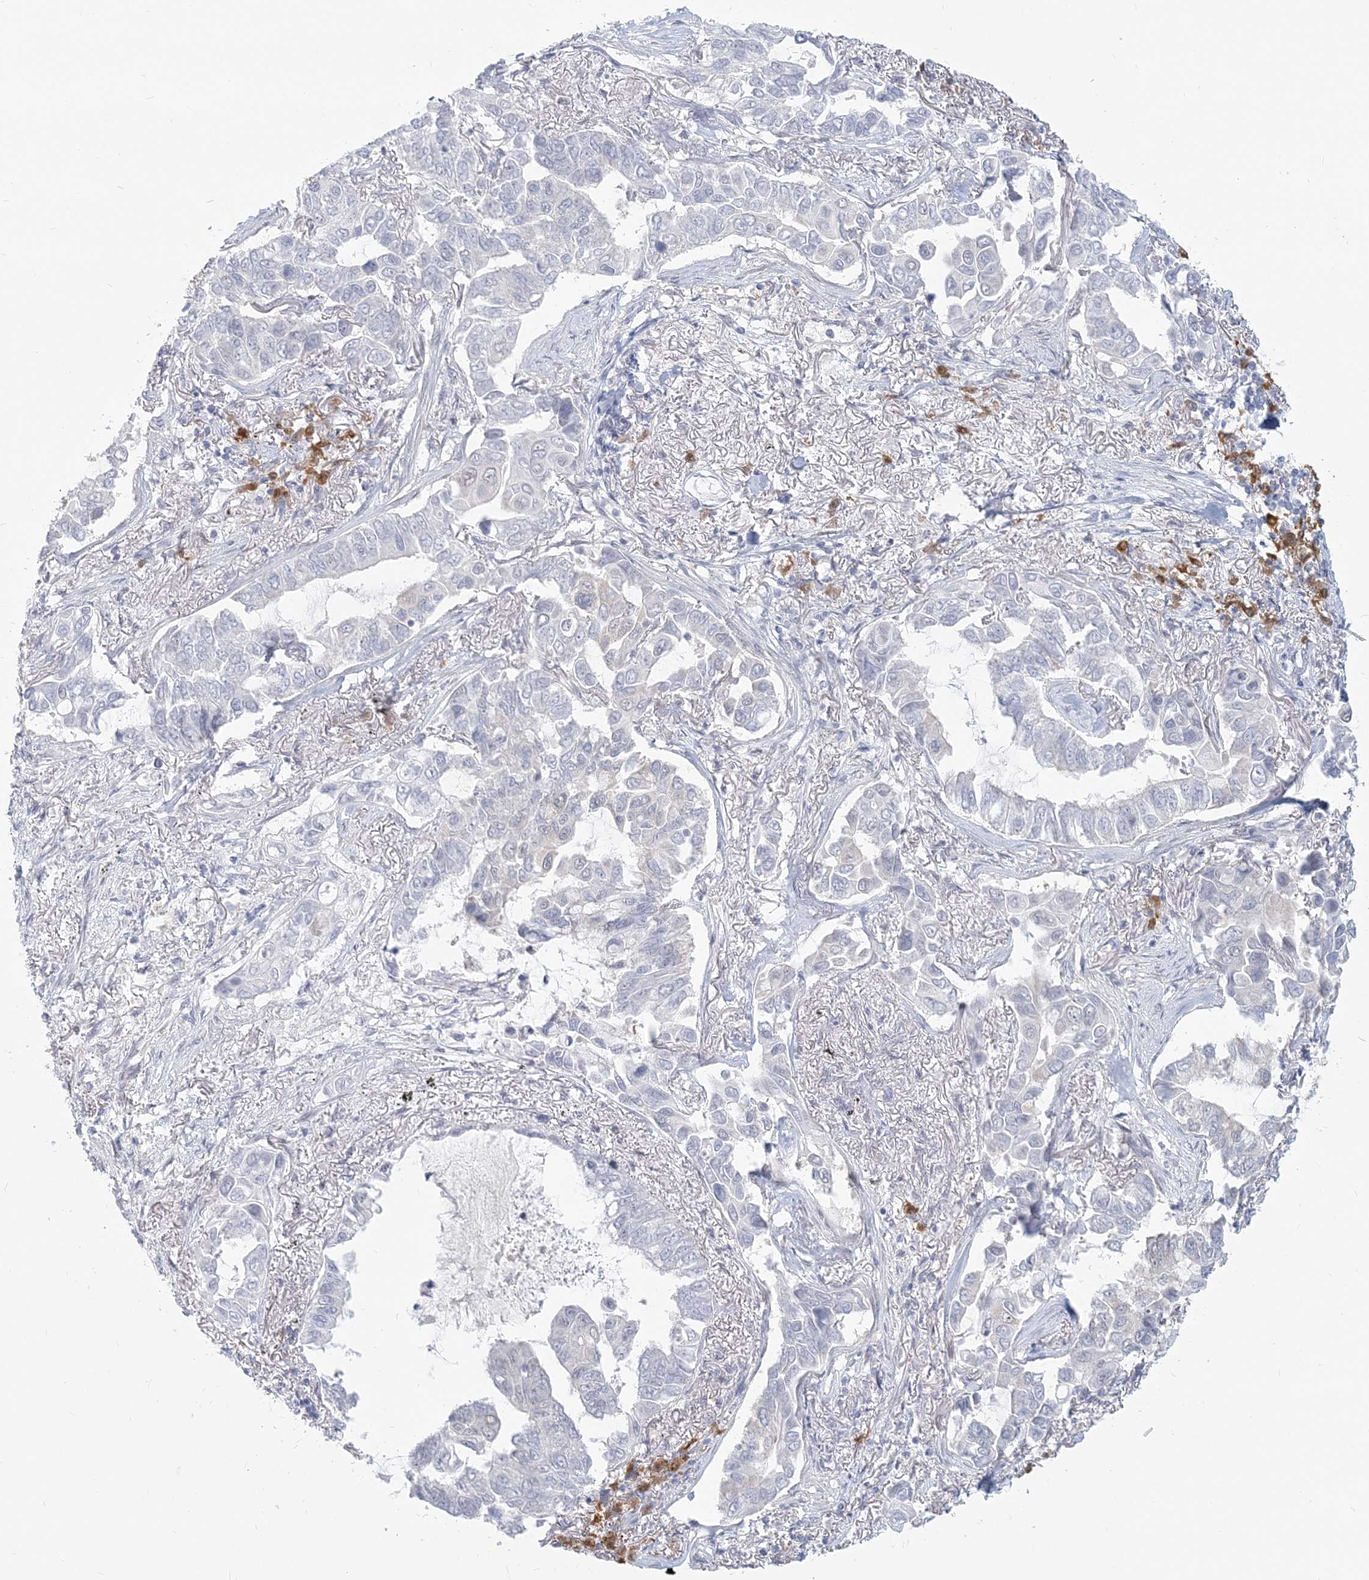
{"staining": {"intensity": "negative", "quantity": "none", "location": "none"}, "tissue": "lung cancer", "cell_type": "Tumor cells", "image_type": "cancer", "snomed": [{"axis": "morphology", "description": "Adenocarcinoma, NOS"}, {"axis": "topography", "description": "Lung"}], "caption": "The histopathology image exhibits no significant expression in tumor cells of lung adenocarcinoma.", "gene": "GMPPA", "patient": {"sex": "male", "age": 64}}